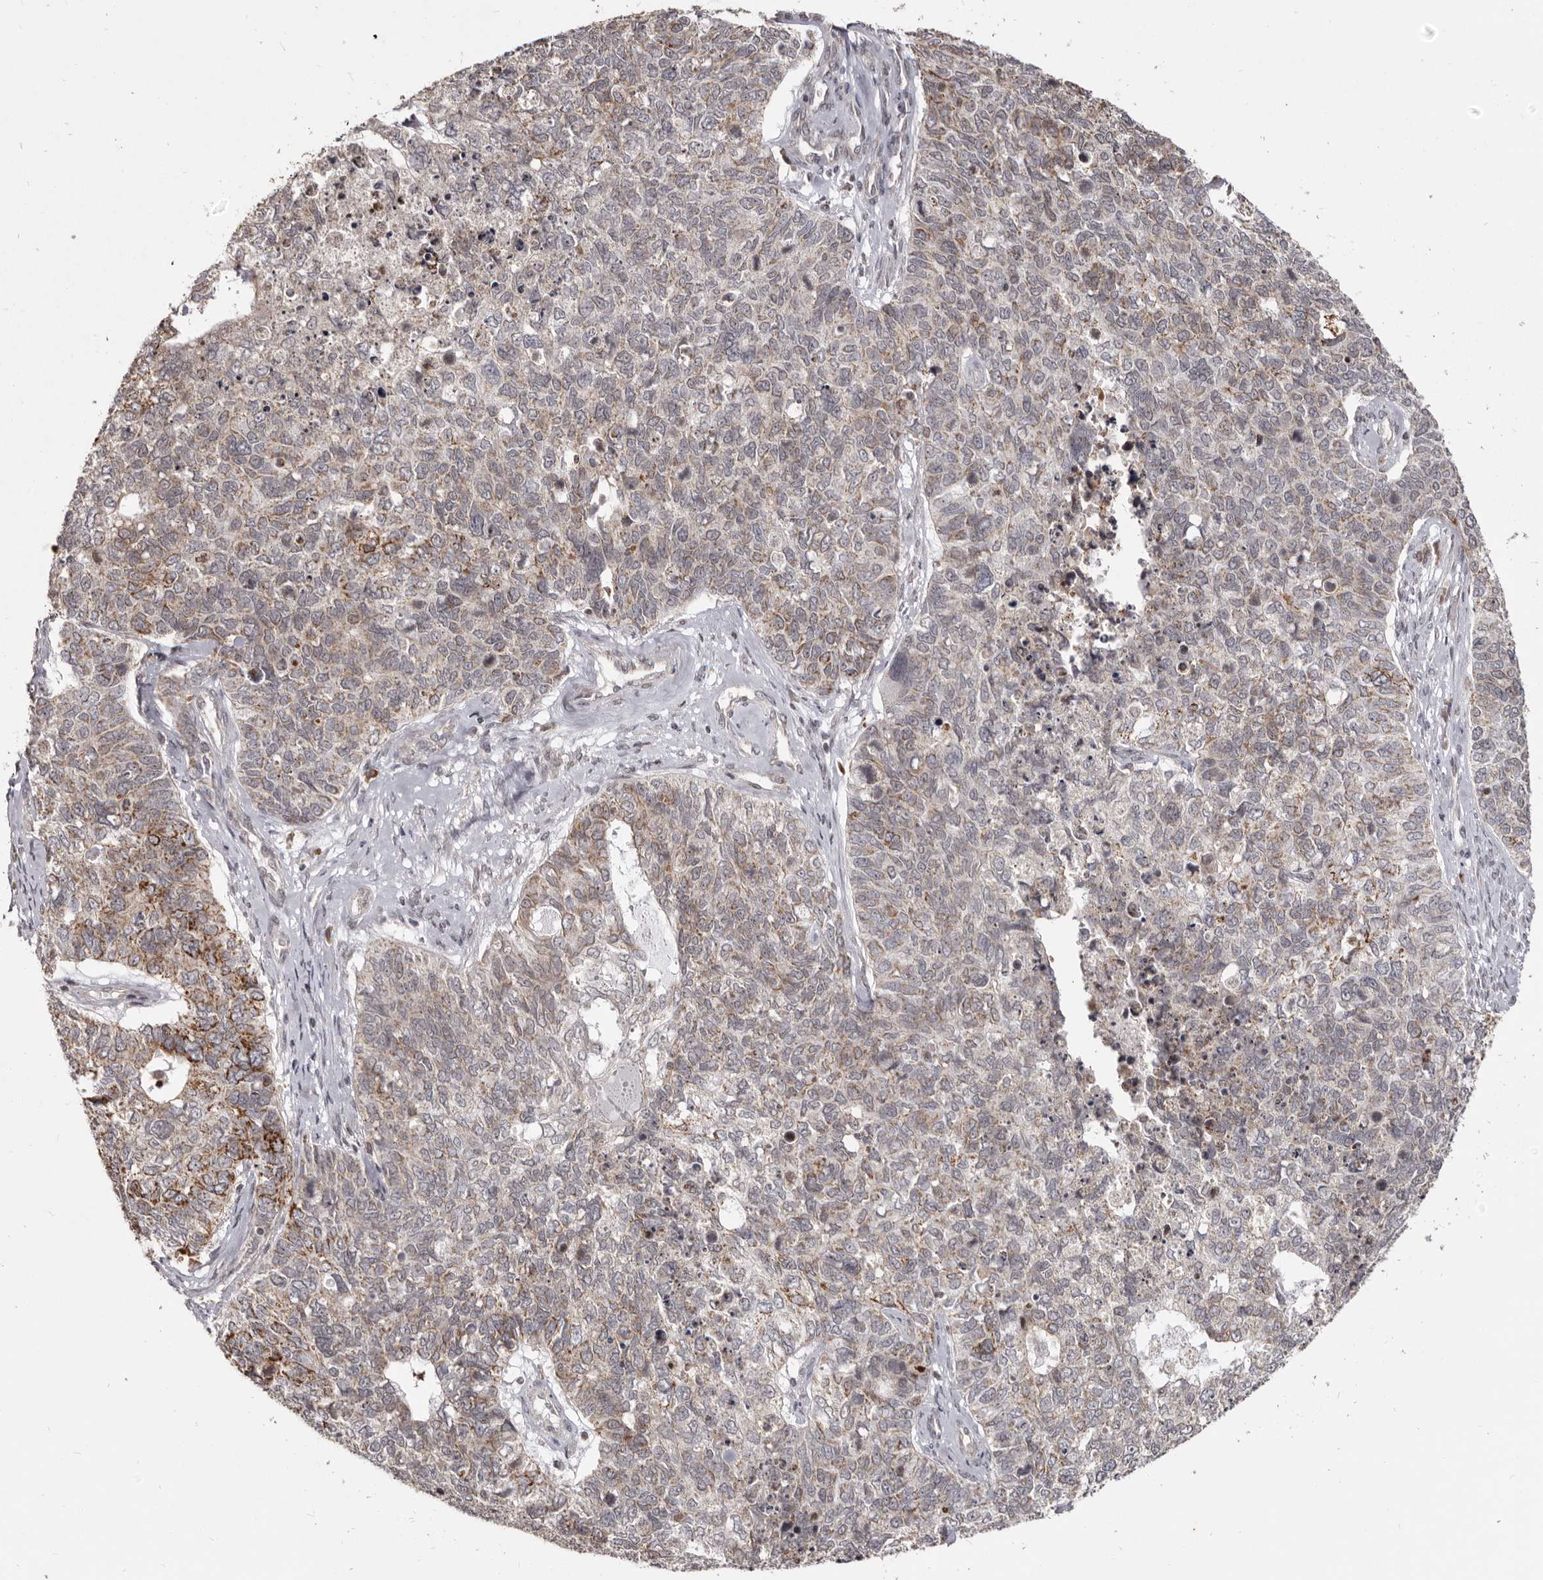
{"staining": {"intensity": "moderate", "quantity": "<25%", "location": "cytoplasmic/membranous"}, "tissue": "cervical cancer", "cell_type": "Tumor cells", "image_type": "cancer", "snomed": [{"axis": "morphology", "description": "Squamous cell carcinoma, NOS"}, {"axis": "topography", "description": "Cervix"}], "caption": "Immunohistochemistry staining of cervical cancer (squamous cell carcinoma), which displays low levels of moderate cytoplasmic/membranous staining in approximately <25% of tumor cells indicating moderate cytoplasmic/membranous protein staining. The staining was performed using DAB (3,3'-diaminobenzidine) (brown) for protein detection and nuclei were counterstained in hematoxylin (blue).", "gene": "THUMPD1", "patient": {"sex": "female", "age": 63}}